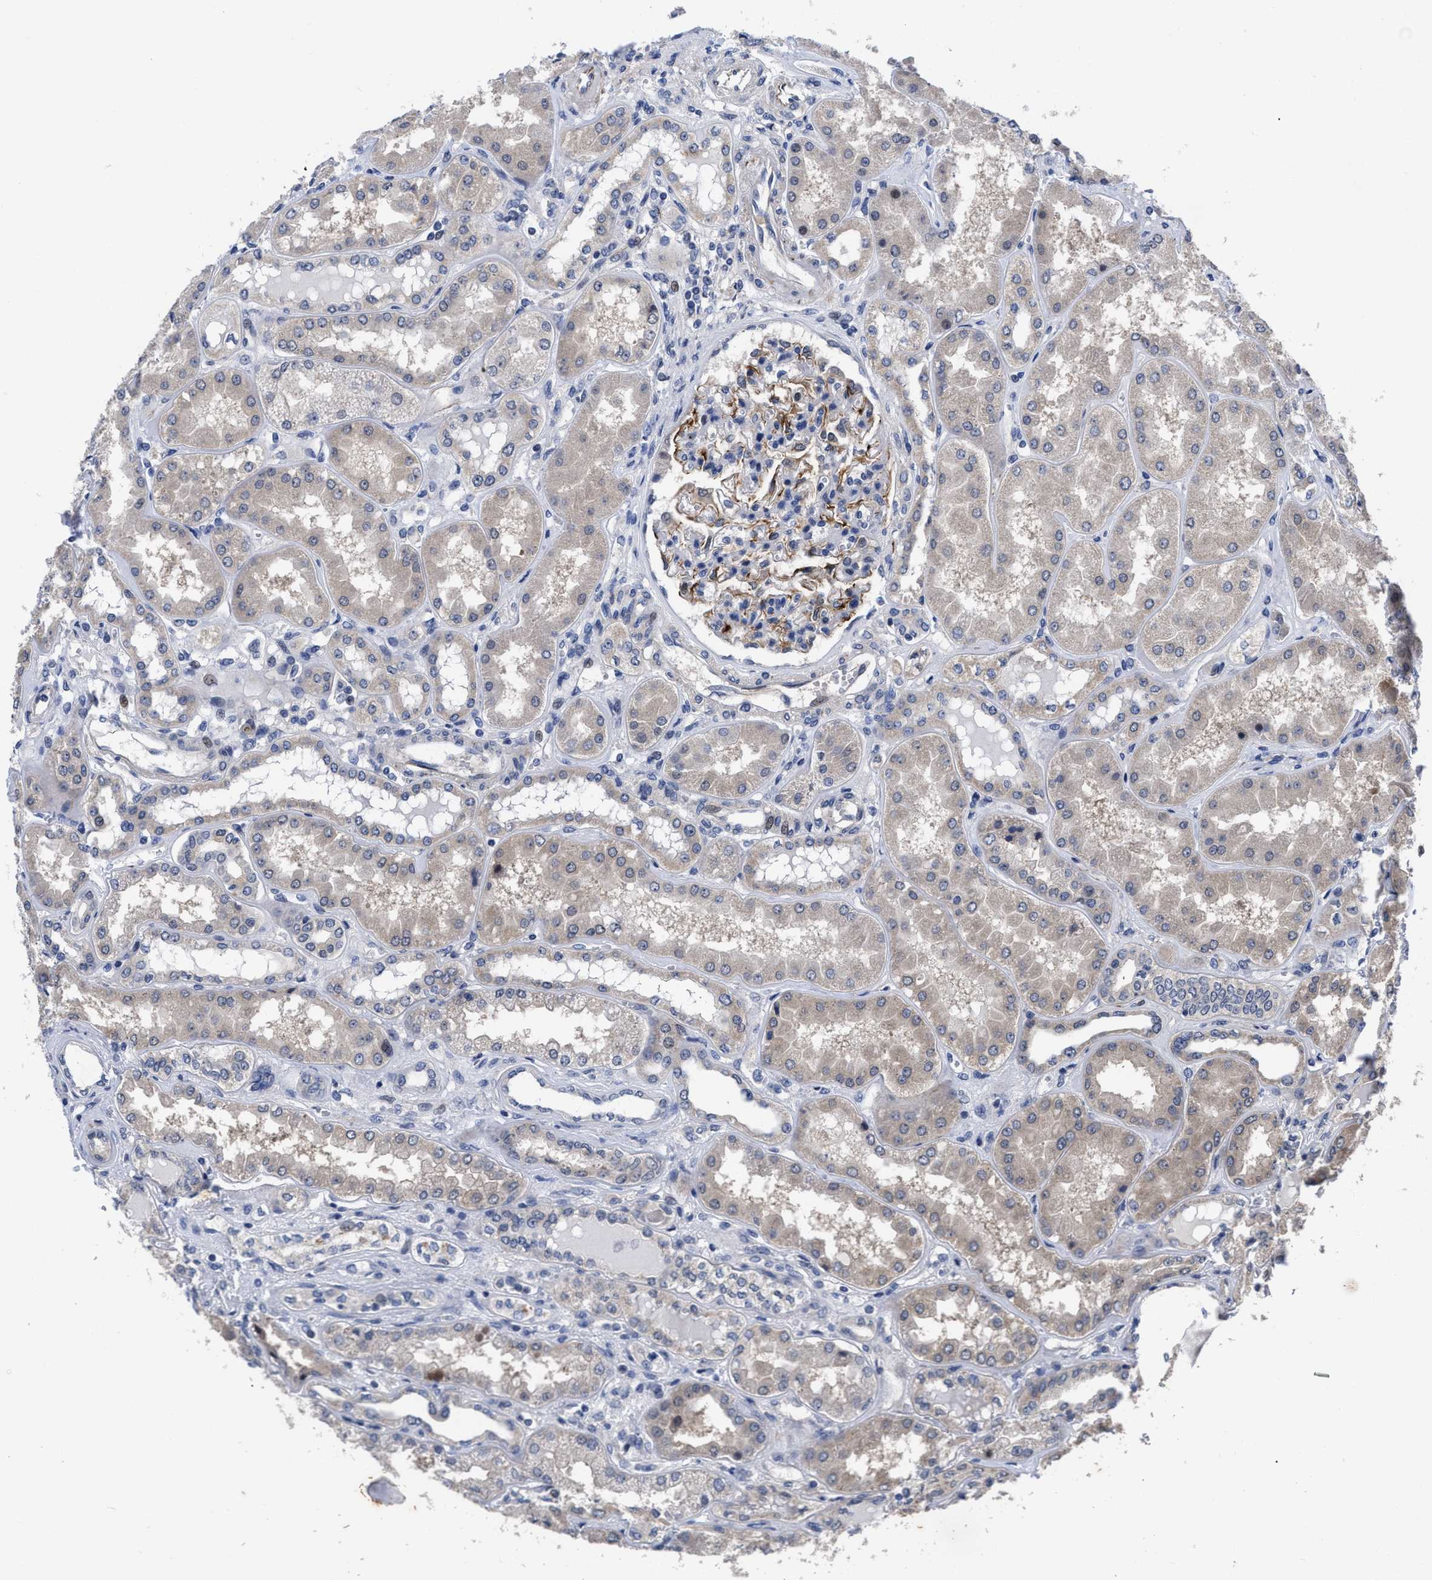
{"staining": {"intensity": "negative", "quantity": "none", "location": "none"}, "tissue": "kidney", "cell_type": "Cells in glomeruli", "image_type": "normal", "snomed": [{"axis": "morphology", "description": "Normal tissue, NOS"}, {"axis": "topography", "description": "Kidney"}], "caption": "IHC of benign human kidney reveals no positivity in cells in glomeruli.", "gene": "CCN5", "patient": {"sex": "female", "age": 56}}